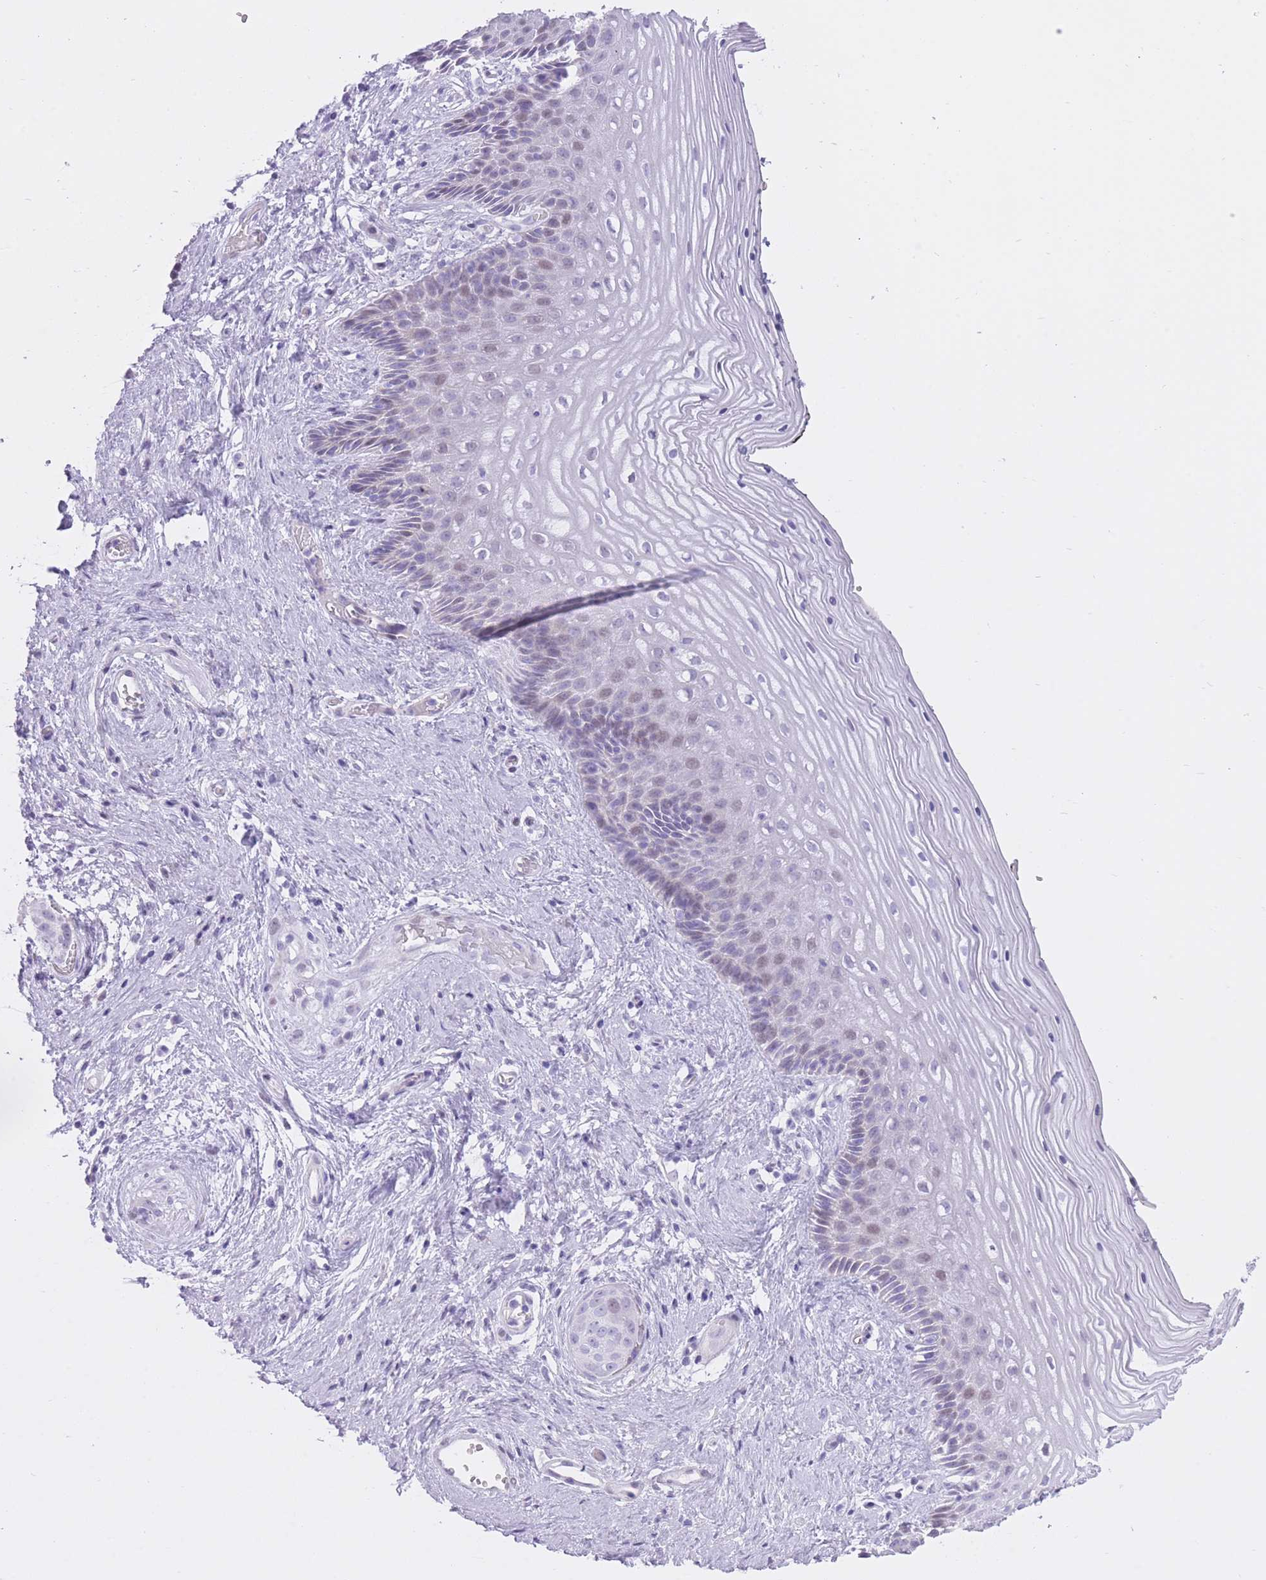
{"staining": {"intensity": "negative", "quantity": "none", "location": "none"}, "tissue": "vagina", "cell_type": "Squamous epithelial cells", "image_type": "normal", "snomed": [{"axis": "morphology", "description": "Normal tissue, NOS"}, {"axis": "topography", "description": "Vagina"}], "caption": "Unremarkable vagina was stained to show a protein in brown. There is no significant positivity in squamous epithelial cells. (DAB IHC visualized using brightfield microscopy, high magnification).", "gene": "WDR70", "patient": {"sex": "female", "age": 47}}